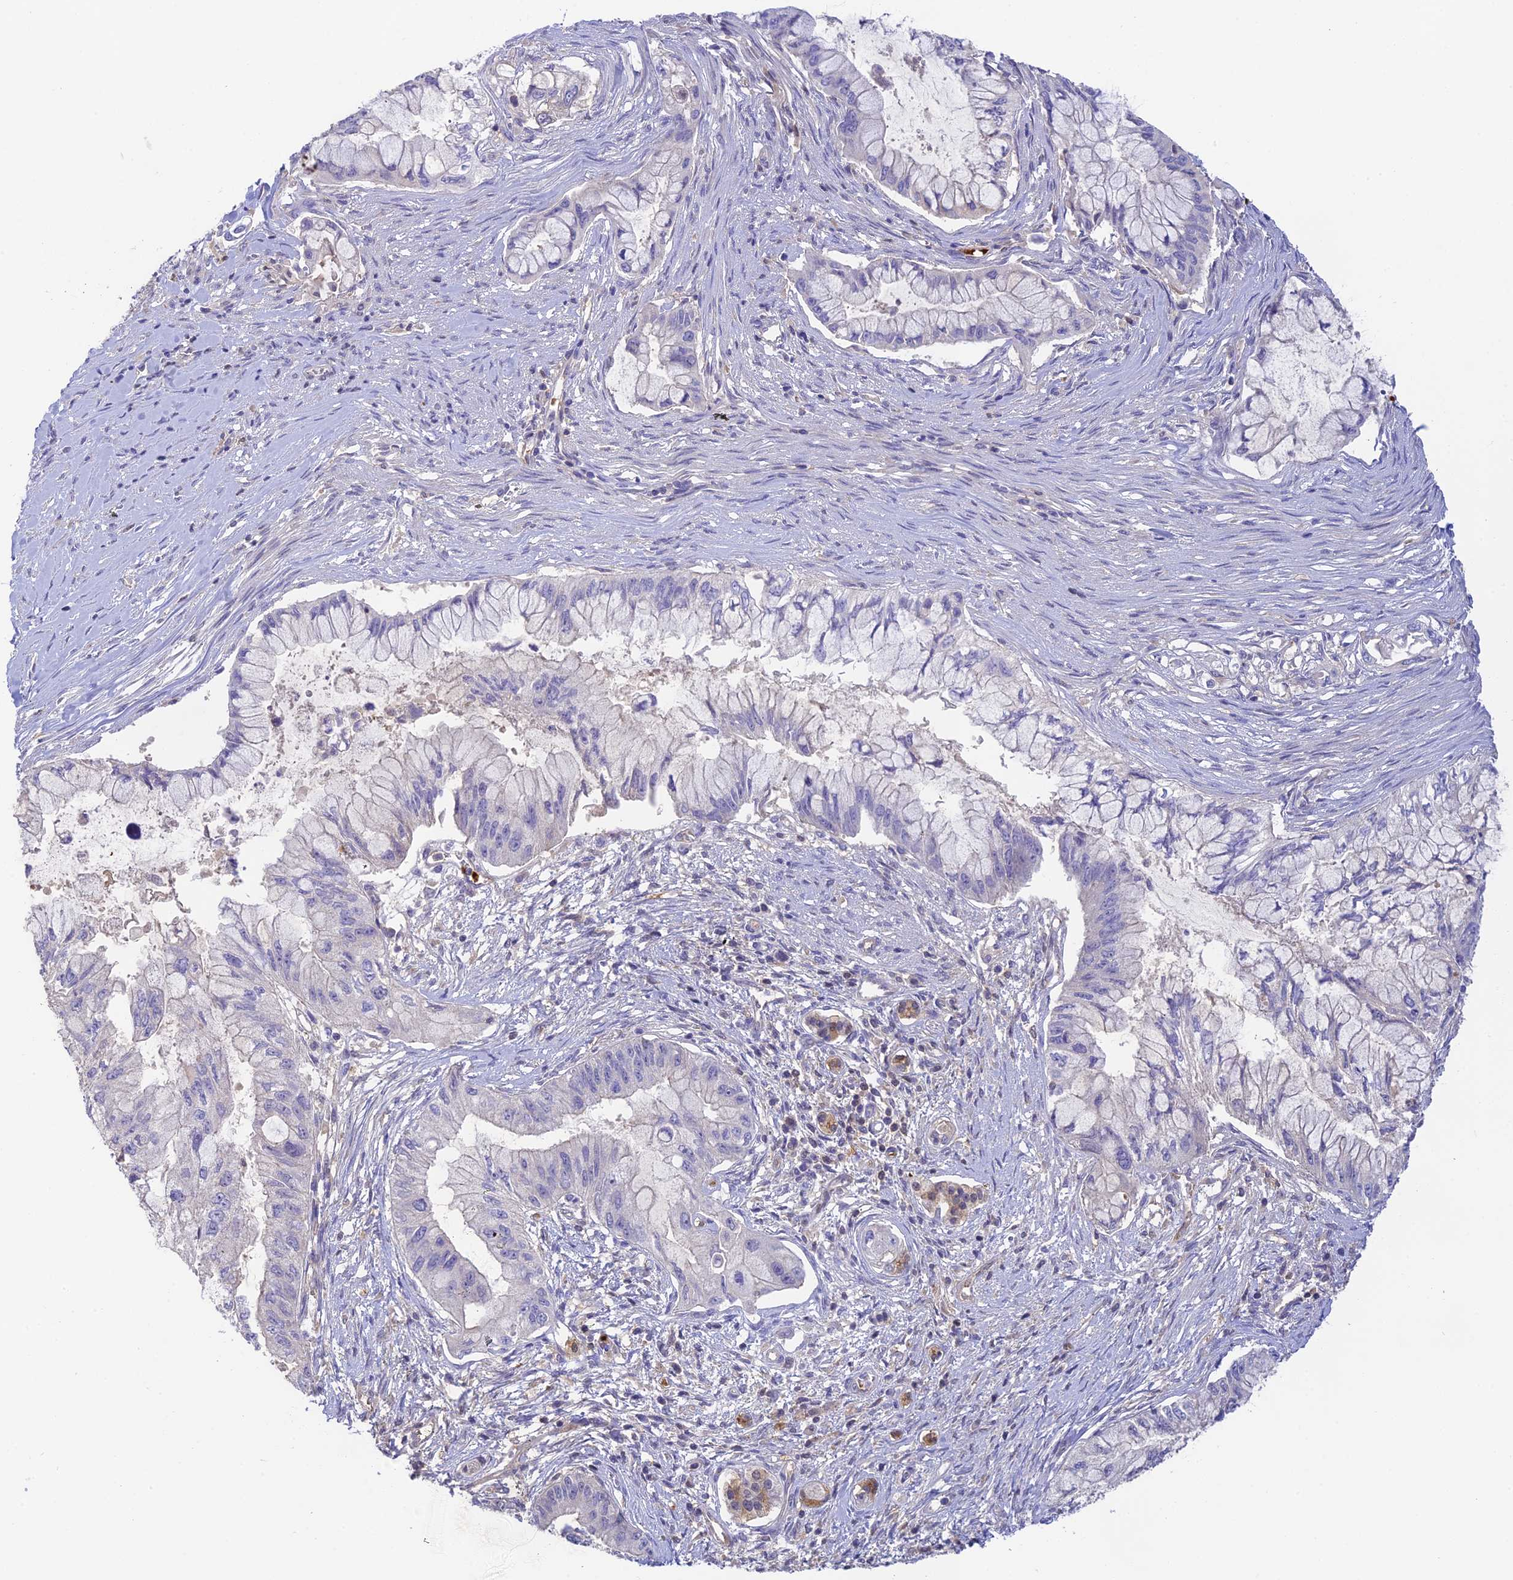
{"staining": {"intensity": "negative", "quantity": "none", "location": "none"}, "tissue": "pancreatic cancer", "cell_type": "Tumor cells", "image_type": "cancer", "snomed": [{"axis": "morphology", "description": "Adenocarcinoma, NOS"}, {"axis": "topography", "description": "Pancreas"}], "caption": "A high-resolution photomicrograph shows immunohistochemistry staining of adenocarcinoma (pancreatic), which displays no significant positivity in tumor cells.", "gene": "HDHD2", "patient": {"sex": "male", "age": 48}}